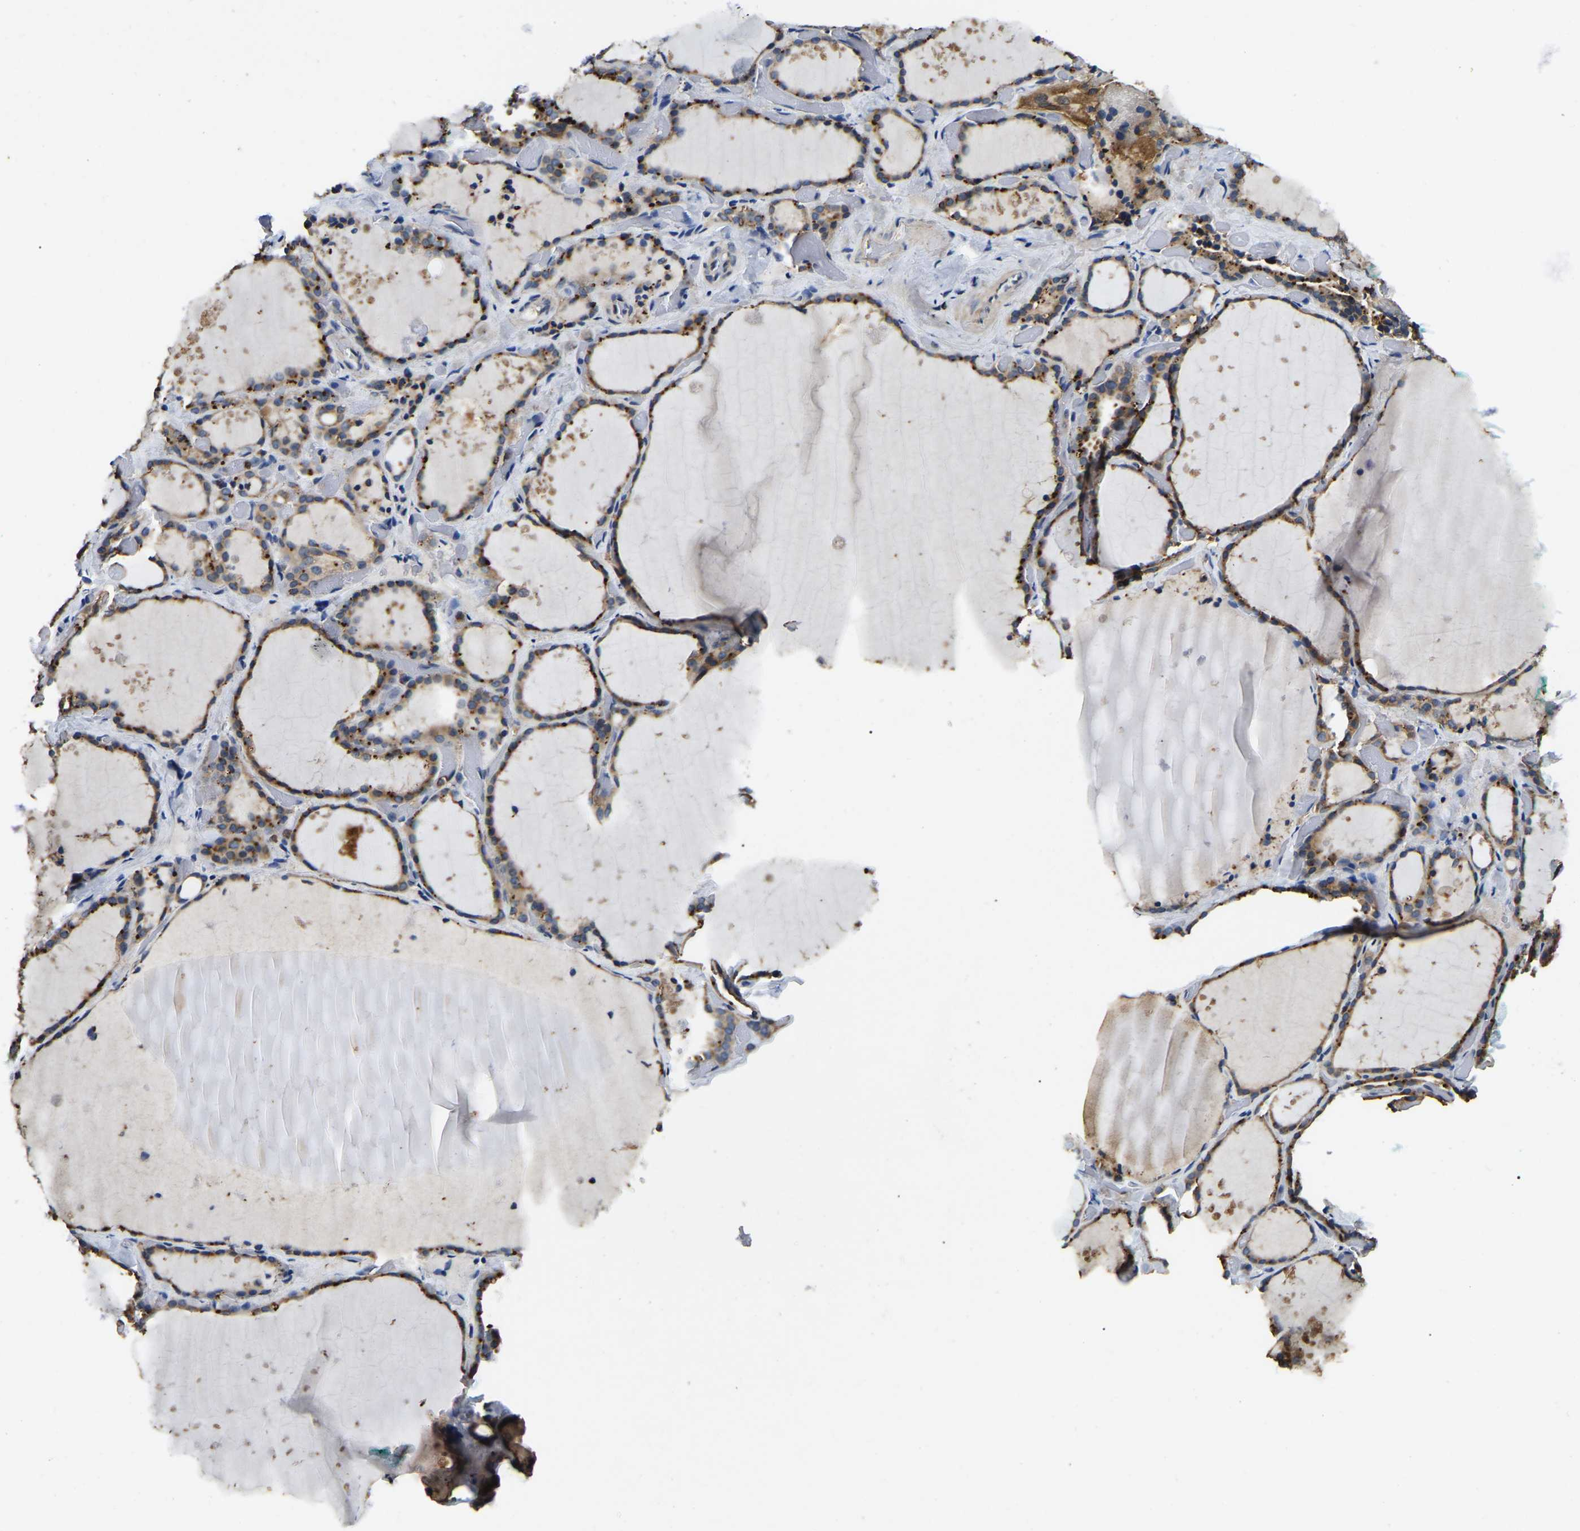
{"staining": {"intensity": "moderate", "quantity": "<25%", "location": "cytoplasmic/membranous"}, "tissue": "thyroid gland", "cell_type": "Glandular cells", "image_type": "normal", "snomed": [{"axis": "morphology", "description": "Normal tissue, NOS"}, {"axis": "topography", "description": "Thyroid gland"}], "caption": "Glandular cells display moderate cytoplasmic/membranous positivity in approximately <25% of cells in normal thyroid gland.", "gene": "SMPD2", "patient": {"sex": "female", "age": 44}}